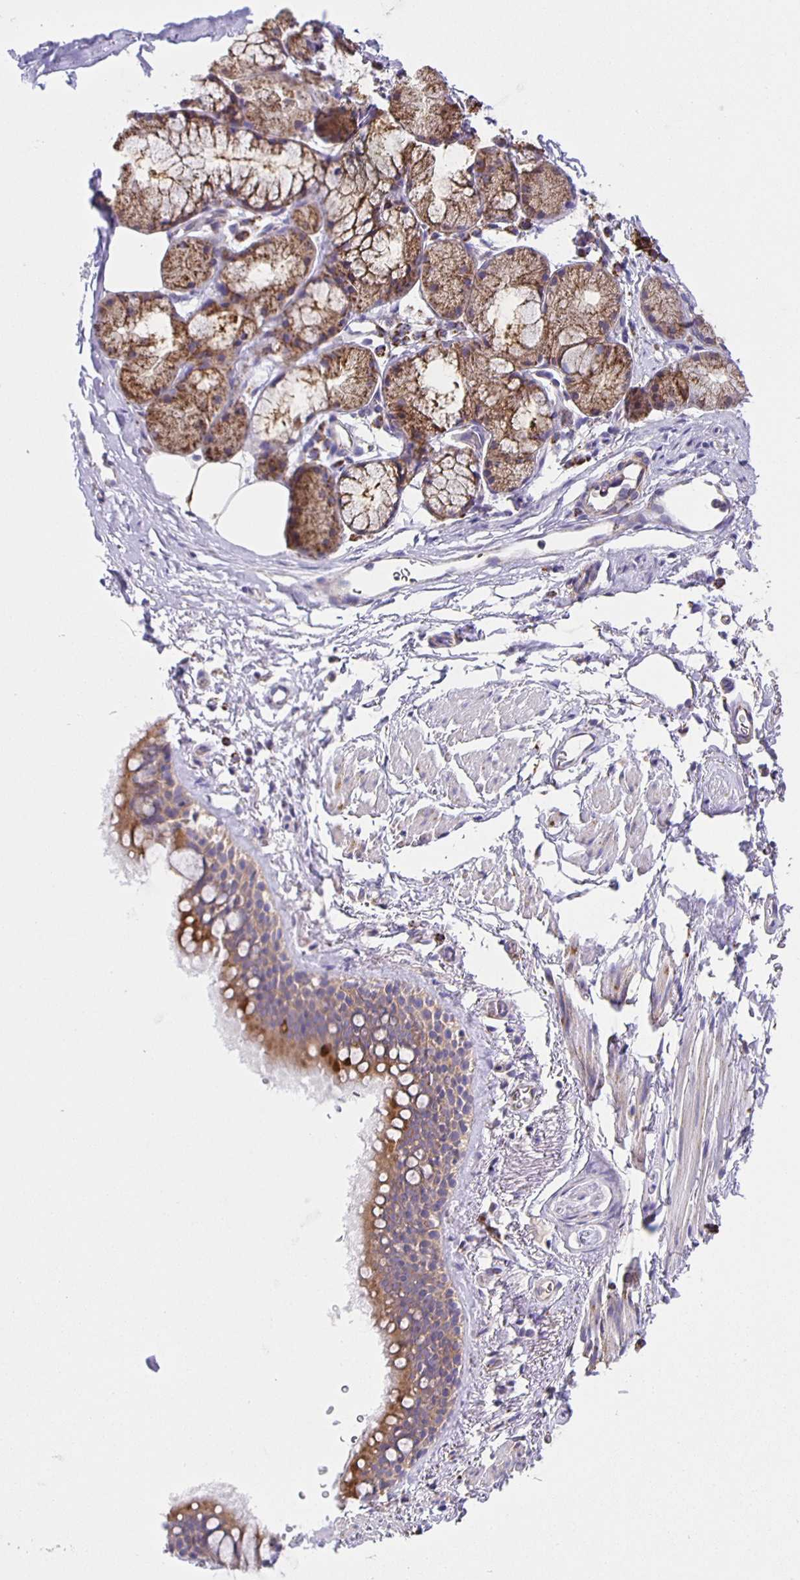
{"staining": {"intensity": "negative", "quantity": "none", "location": "none"}, "tissue": "adipose tissue", "cell_type": "Adipocytes", "image_type": "normal", "snomed": [{"axis": "morphology", "description": "Normal tissue, NOS"}, {"axis": "topography", "description": "Lymph node"}, {"axis": "topography", "description": "Cartilage tissue"}, {"axis": "topography", "description": "Bronchus"}], "caption": "Immunohistochemistry micrograph of normal adipose tissue: human adipose tissue stained with DAB (3,3'-diaminobenzidine) shows no significant protein staining in adipocytes.", "gene": "JMJD4", "patient": {"sex": "female", "age": 70}}